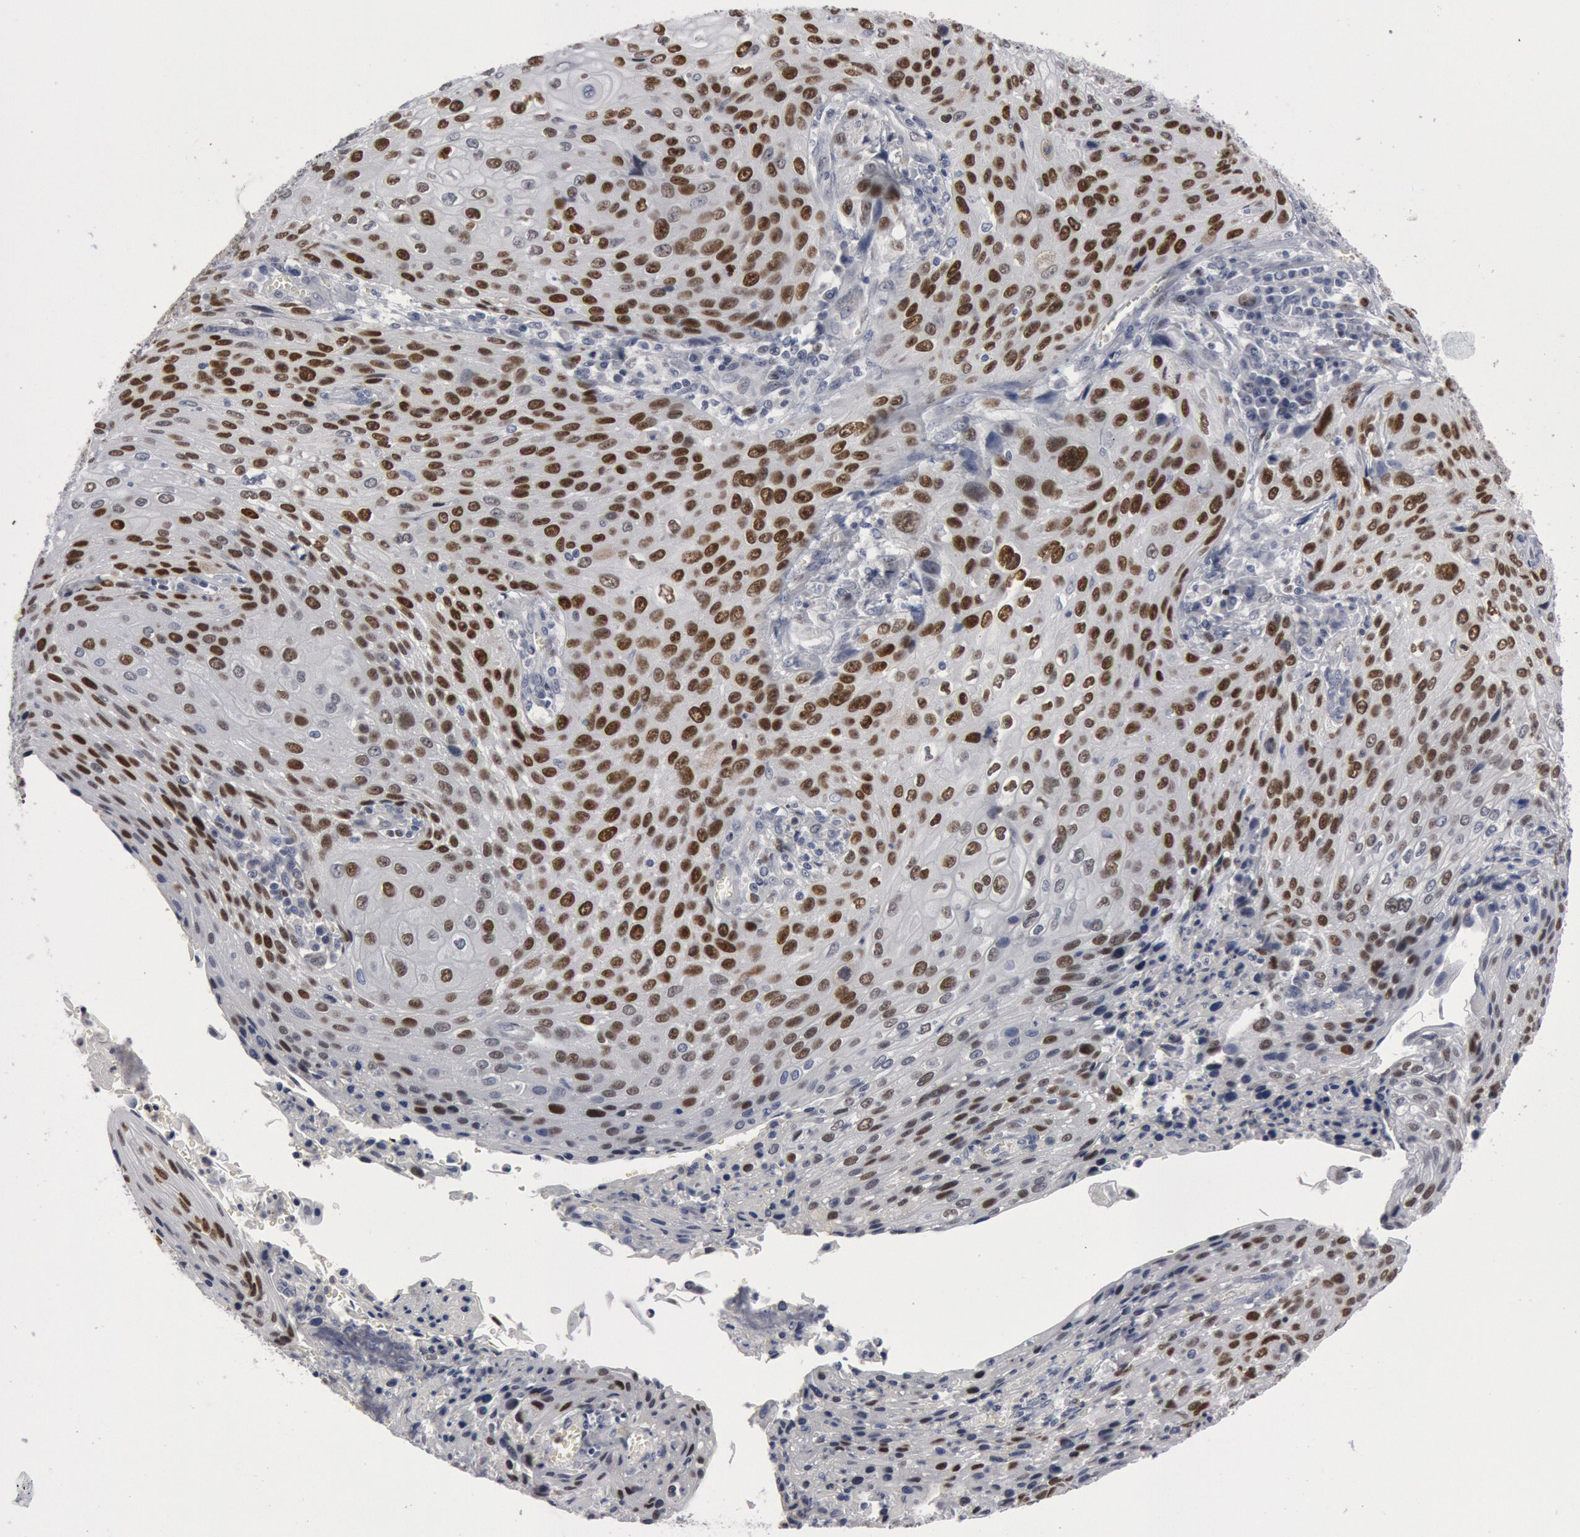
{"staining": {"intensity": "strong", "quantity": "25%-75%", "location": "nuclear"}, "tissue": "cervical cancer", "cell_type": "Tumor cells", "image_type": "cancer", "snomed": [{"axis": "morphology", "description": "Squamous cell carcinoma, NOS"}, {"axis": "topography", "description": "Cervix"}], "caption": "The histopathology image reveals immunohistochemical staining of cervical cancer. There is strong nuclear staining is seen in about 25%-75% of tumor cells.", "gene": "WDHD1", "patient": {"sex": "female", "age": 32}}